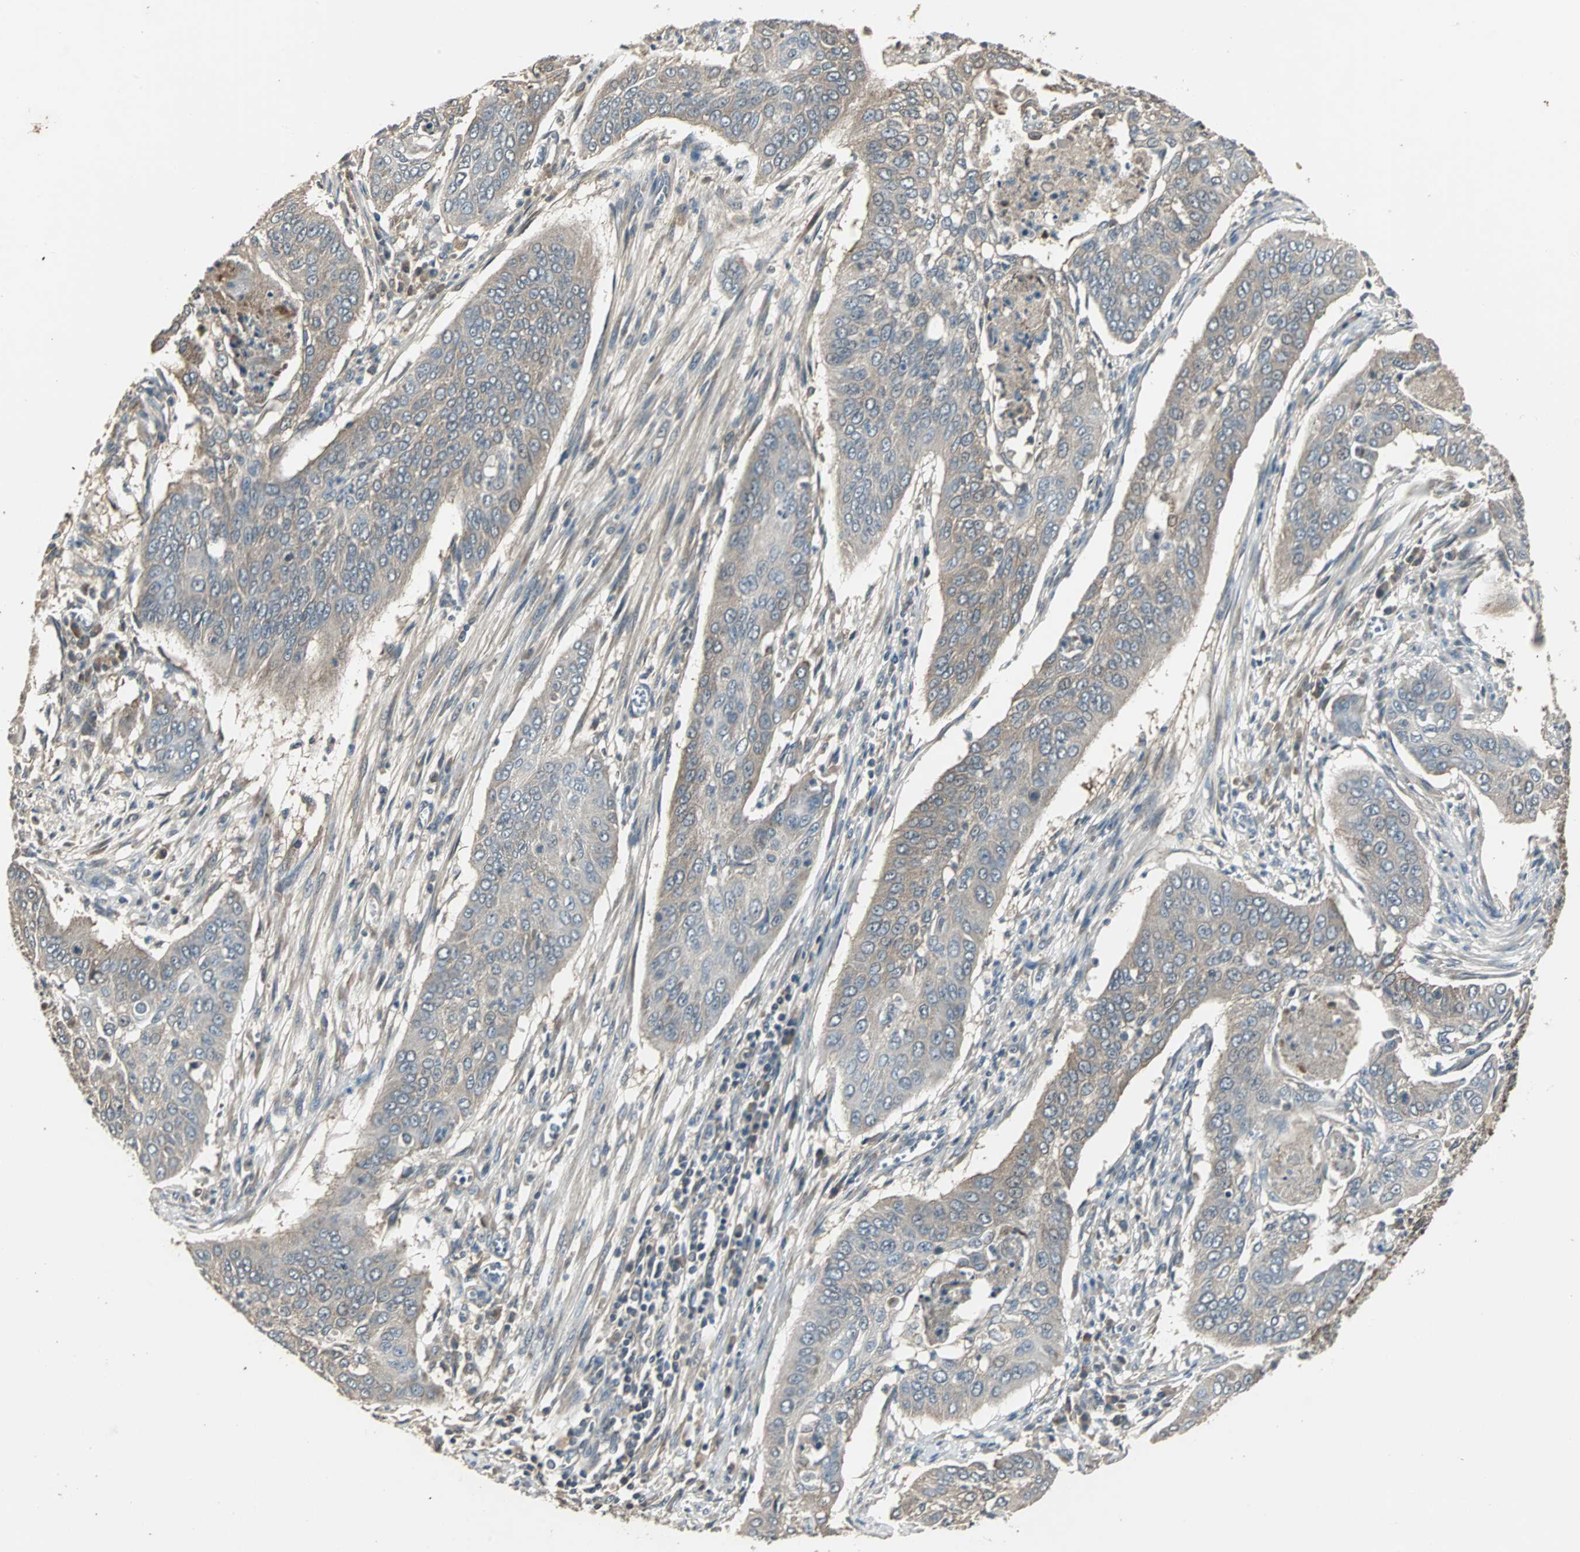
{"staining": {"intensity": "weak", "quantity": "25%-75%", "location": "cytoplasmic/membranous"}, "tissue": "cervical cancer", "cell_type": "Tumor cells", "image_type": "cancer", "snomed": [{"axis": "morphology", "description": "Squamous cell carcinoma, NOS"}, {"axis": "topography", "description": "Cervix"}], "caption": "A brown stain highlights weak cytoplasmic/membranous staining of a protein in human squamous cell carcinoma (cervical) tumor cells. The protein of interest is shown in brown color, while the nuclei are stained blue.", "gene": "ABHD2", "patient": {"sex": "female", "age": 39}}